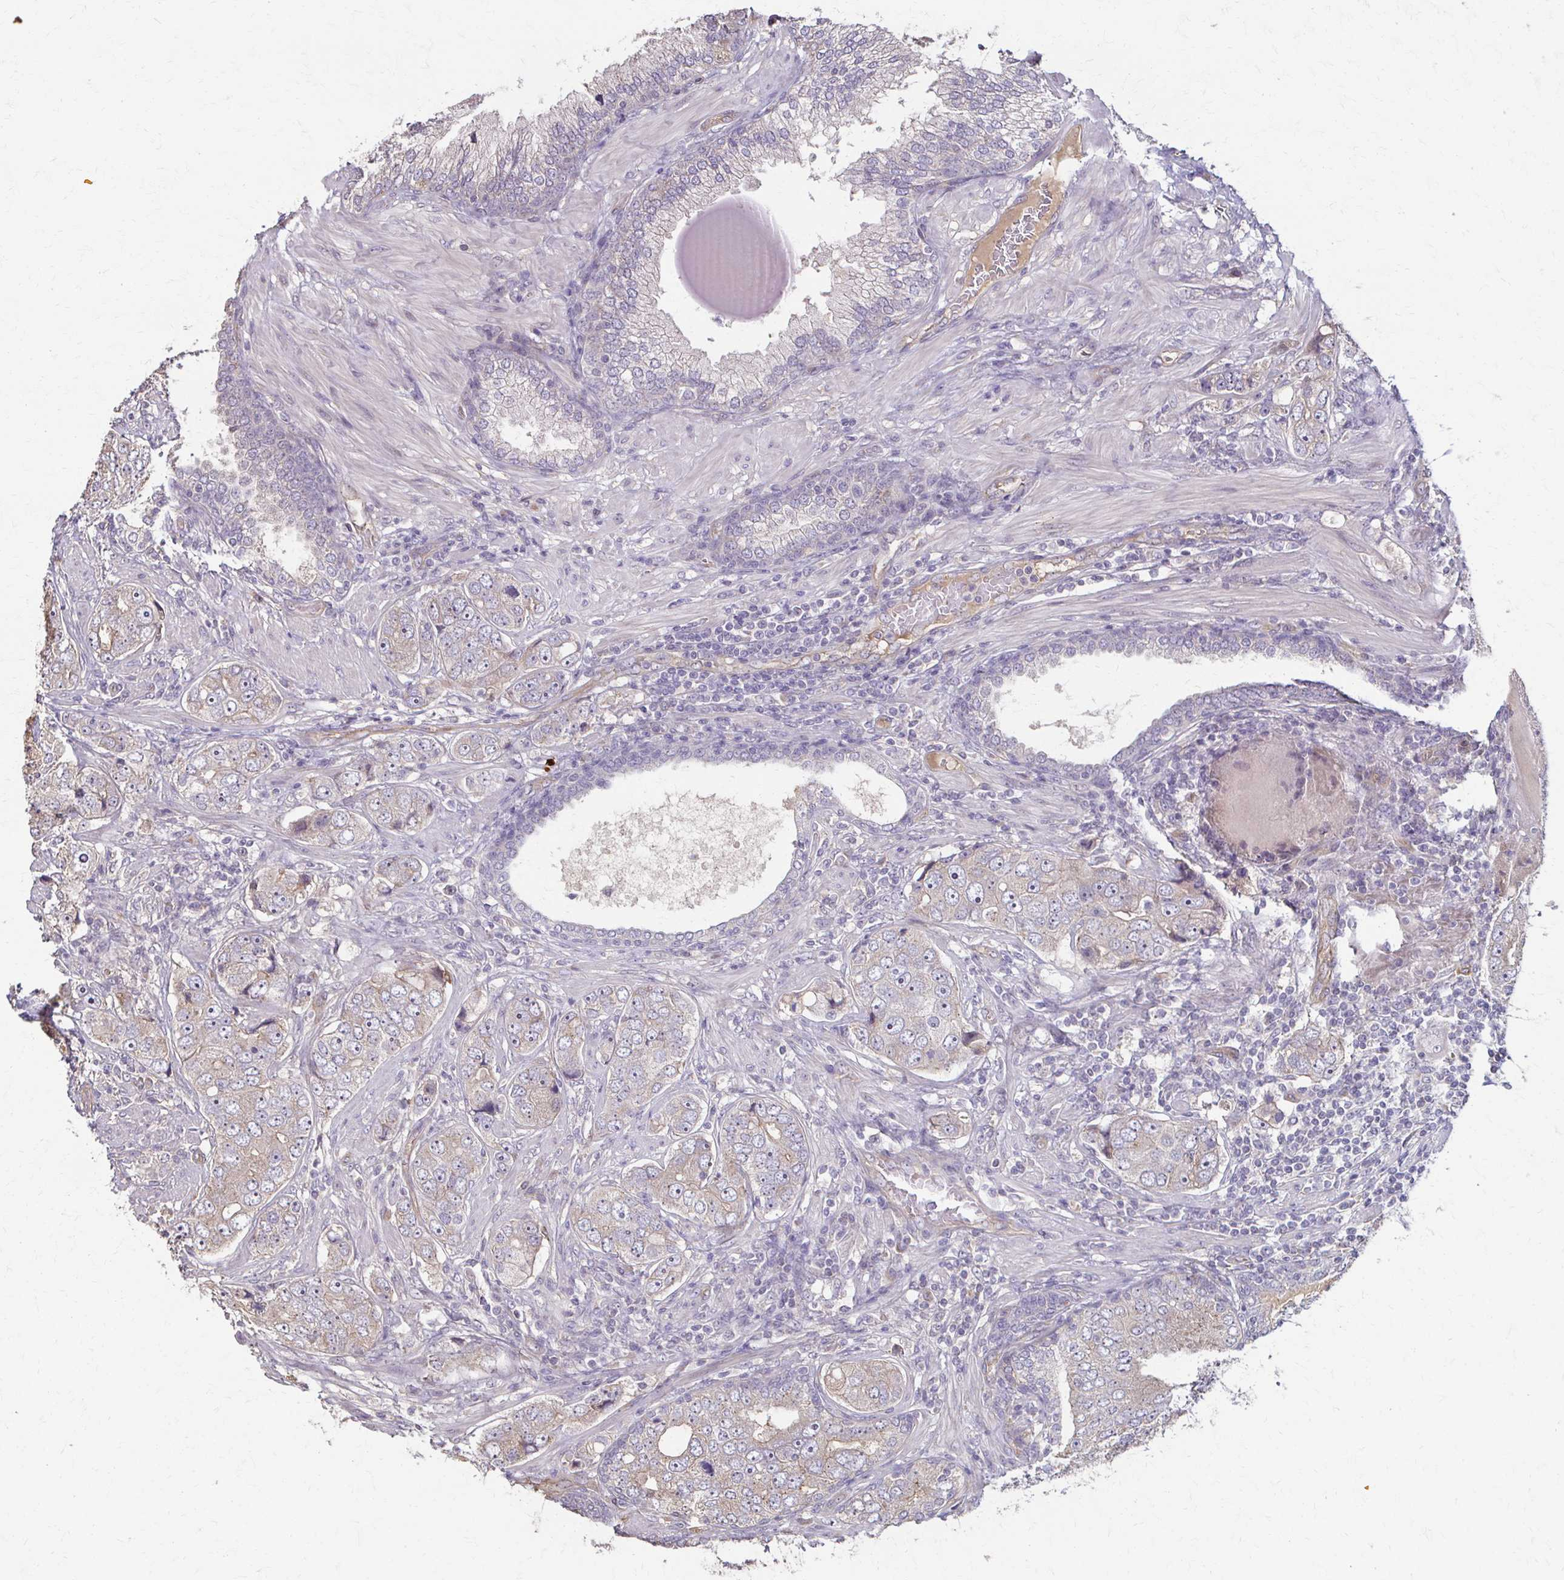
{"staining": {"intensity": "weak", "quantity": "25%-75%", "location": "cytoplasmic/membranous"}, "tissue": "prostate cancer", "cell_type": "Tumor cells", "image_type": "cancer", "snomed": [{"axis": "morphology", "description": "Adenocarcinoma, High grade"}, {"axis": "topography", "description": "Prostate"}], "caption": "High-power microscopy captured an immunohistochemistry (IHC) histopathology image of prostate high-grade adenocarcinoma, revealing weak cytoplasmic/membranous expression in approximately 25%-75% of tumor cells.", "gene": "IL18BP", "patient": {"sex": "male", "age": 60}}